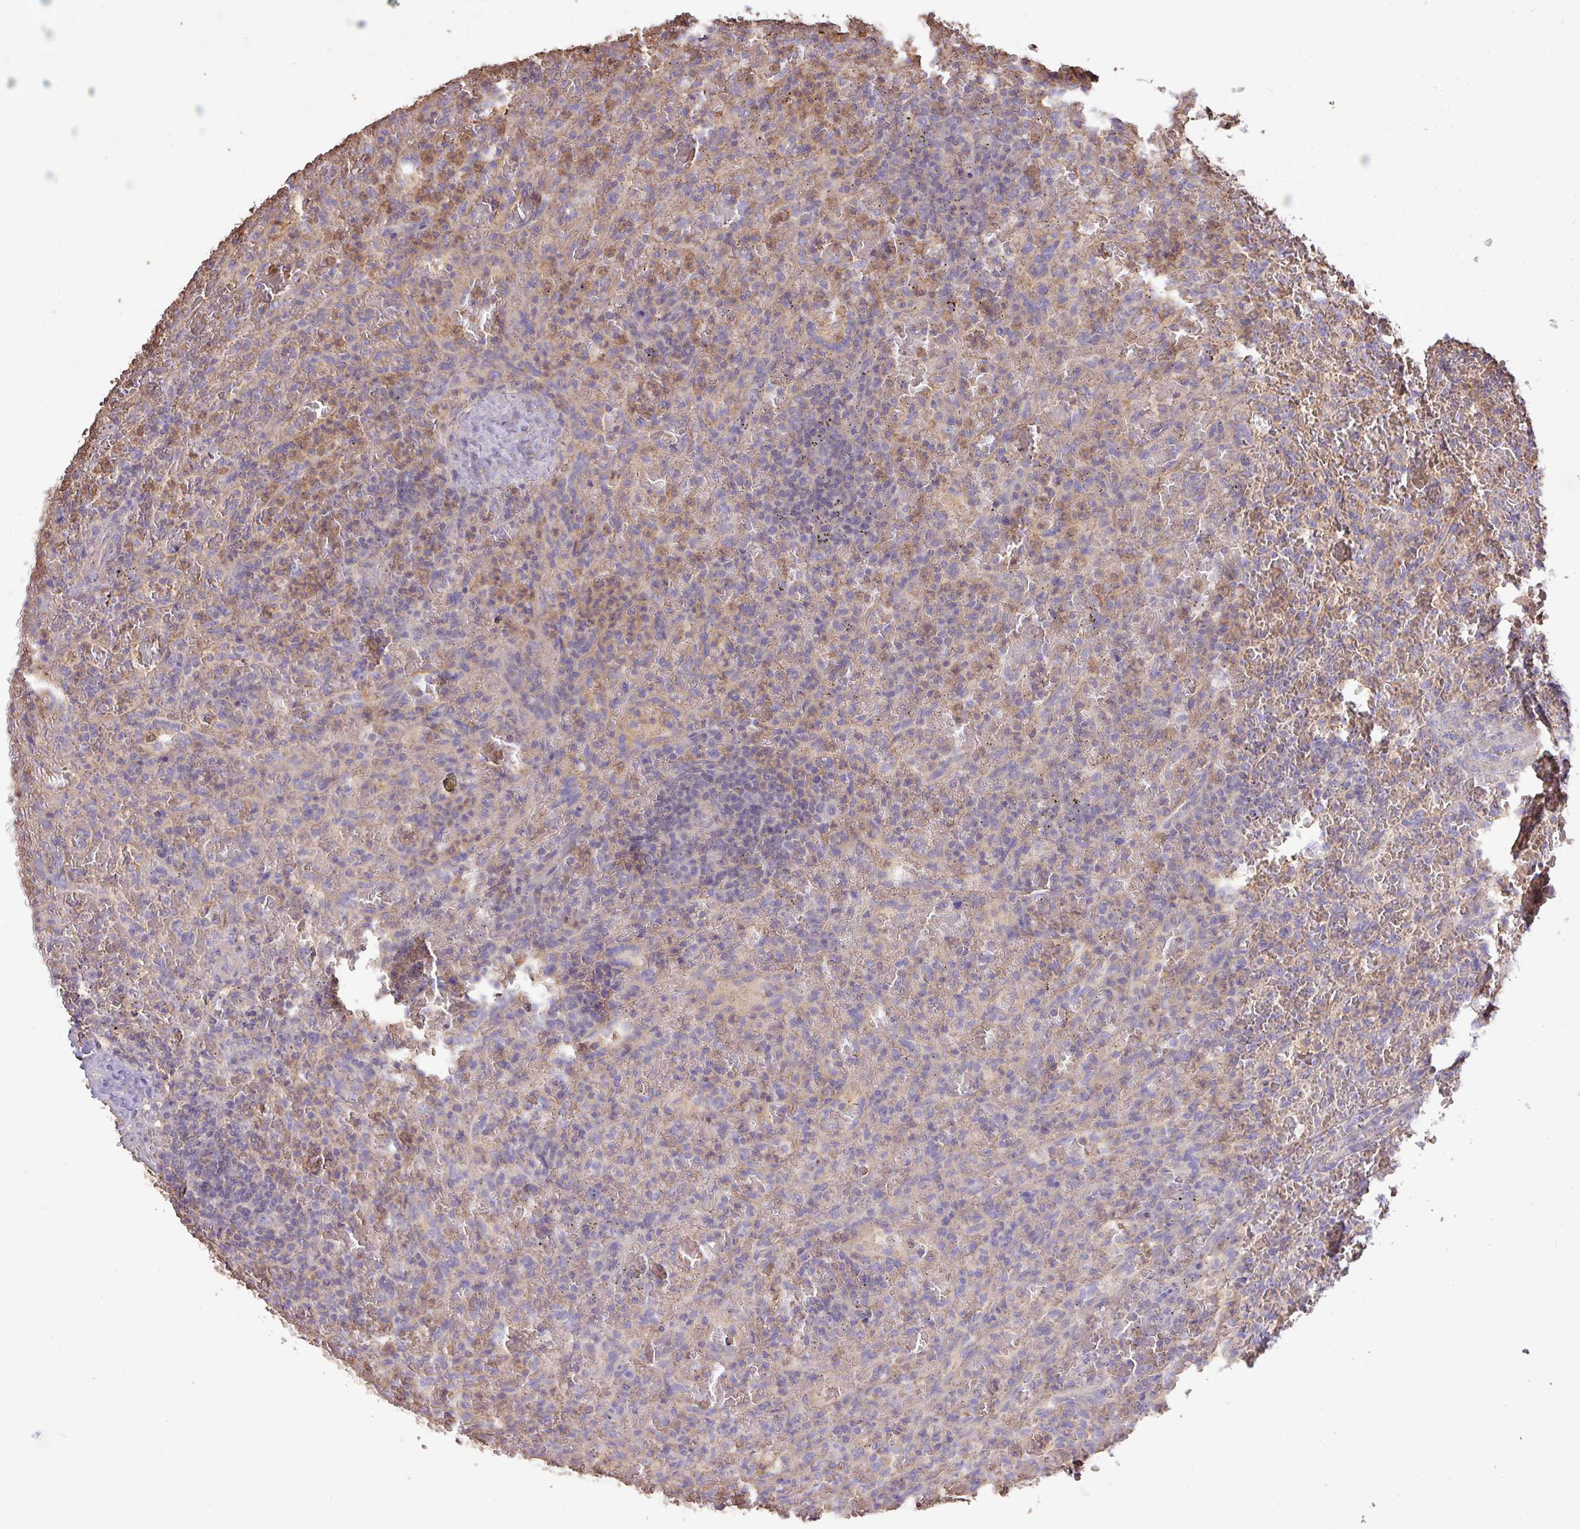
{"staining": {"intensity": "negative", "quantity": "none", "location": "none"}, "tissue": "lymphoma", "cell_type": "Tumor cells", "image_type": "cancer", "snomed": [{"axis": "morphology", "description": "Malignant lymphoma, non-Hodgkin's type, Low grade"}, {"axis": "topography", "description": "Spleen"}], "caption": "IHC image of neoplastic tissue: lymphoma stained with DAB (3,3'-diaminobenzidine) shows no significant protein staining in tumor cells. (Stains: DAB (3,3'-diaminobenzidine) IHC with hematoxylin counter stain, Microscopy: brightfield microscopy at high magnification).", "gene": "CALML4", "patient": {"sex": "female", "age": 64}}